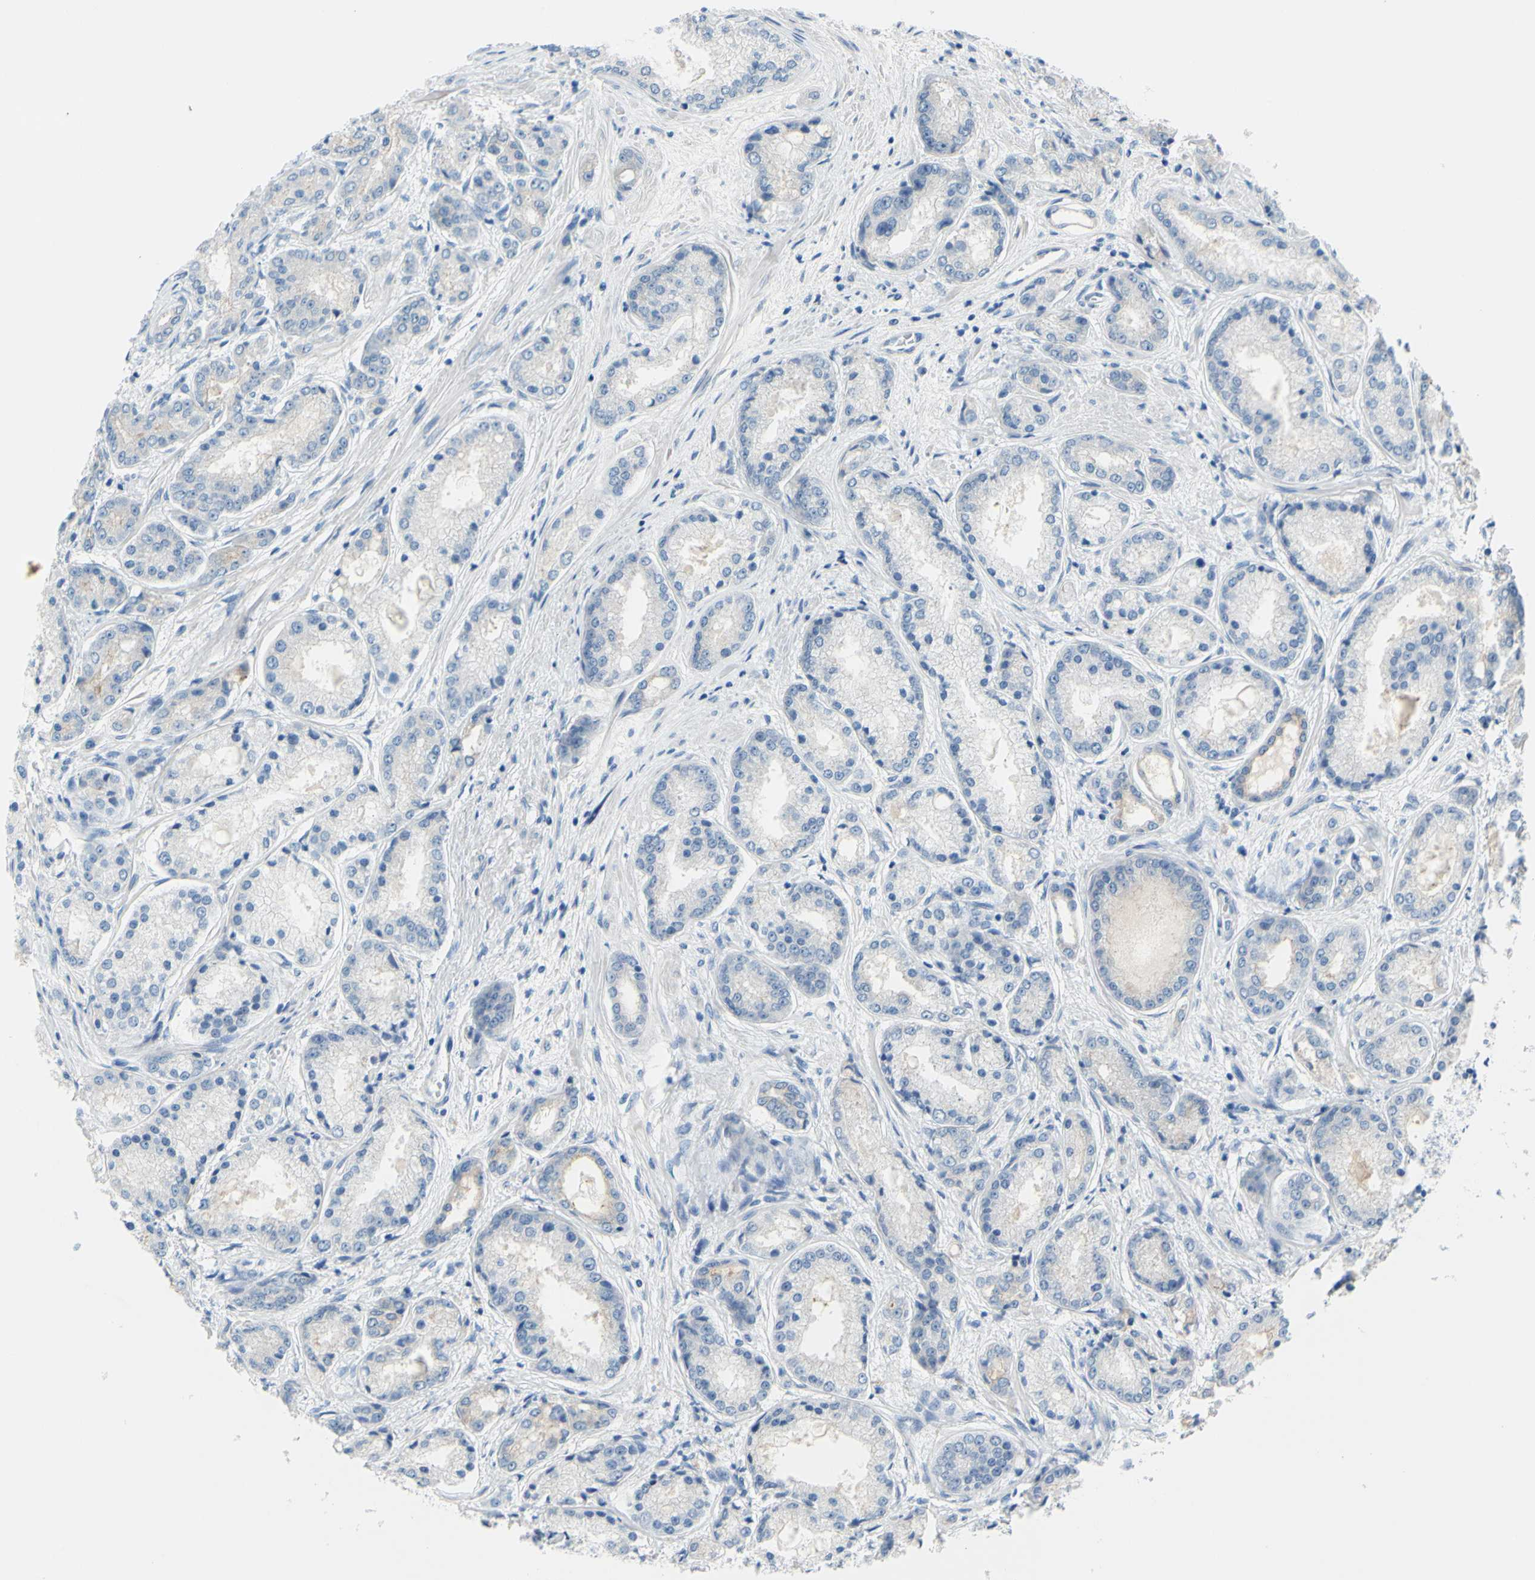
{"staining": {"intensity": "weak", "quantity": "<25%", "location": "cytoplasmic/membranous"}, "tissue": "prostate cancer", "cell_type": "Tumor cells", "image_type": "cancer", "snomed": [{"axis": "morphology", "description": "Adenocarcinoma, High grade"}, {"axis": "topography", "description": "Prostate"}], "caption": "This histopathology image is of prostate high-grade adenocarcinoma stained with immunohistochemistry to label a protein in brown with the nuclei are counter-stained blue. There is no staining in tumor cells. (Immunohistochemistry, brightfield microscopy, high magnification).", "gene": "SLC1A2", "patient": {"sex": "male", "age": 59}}